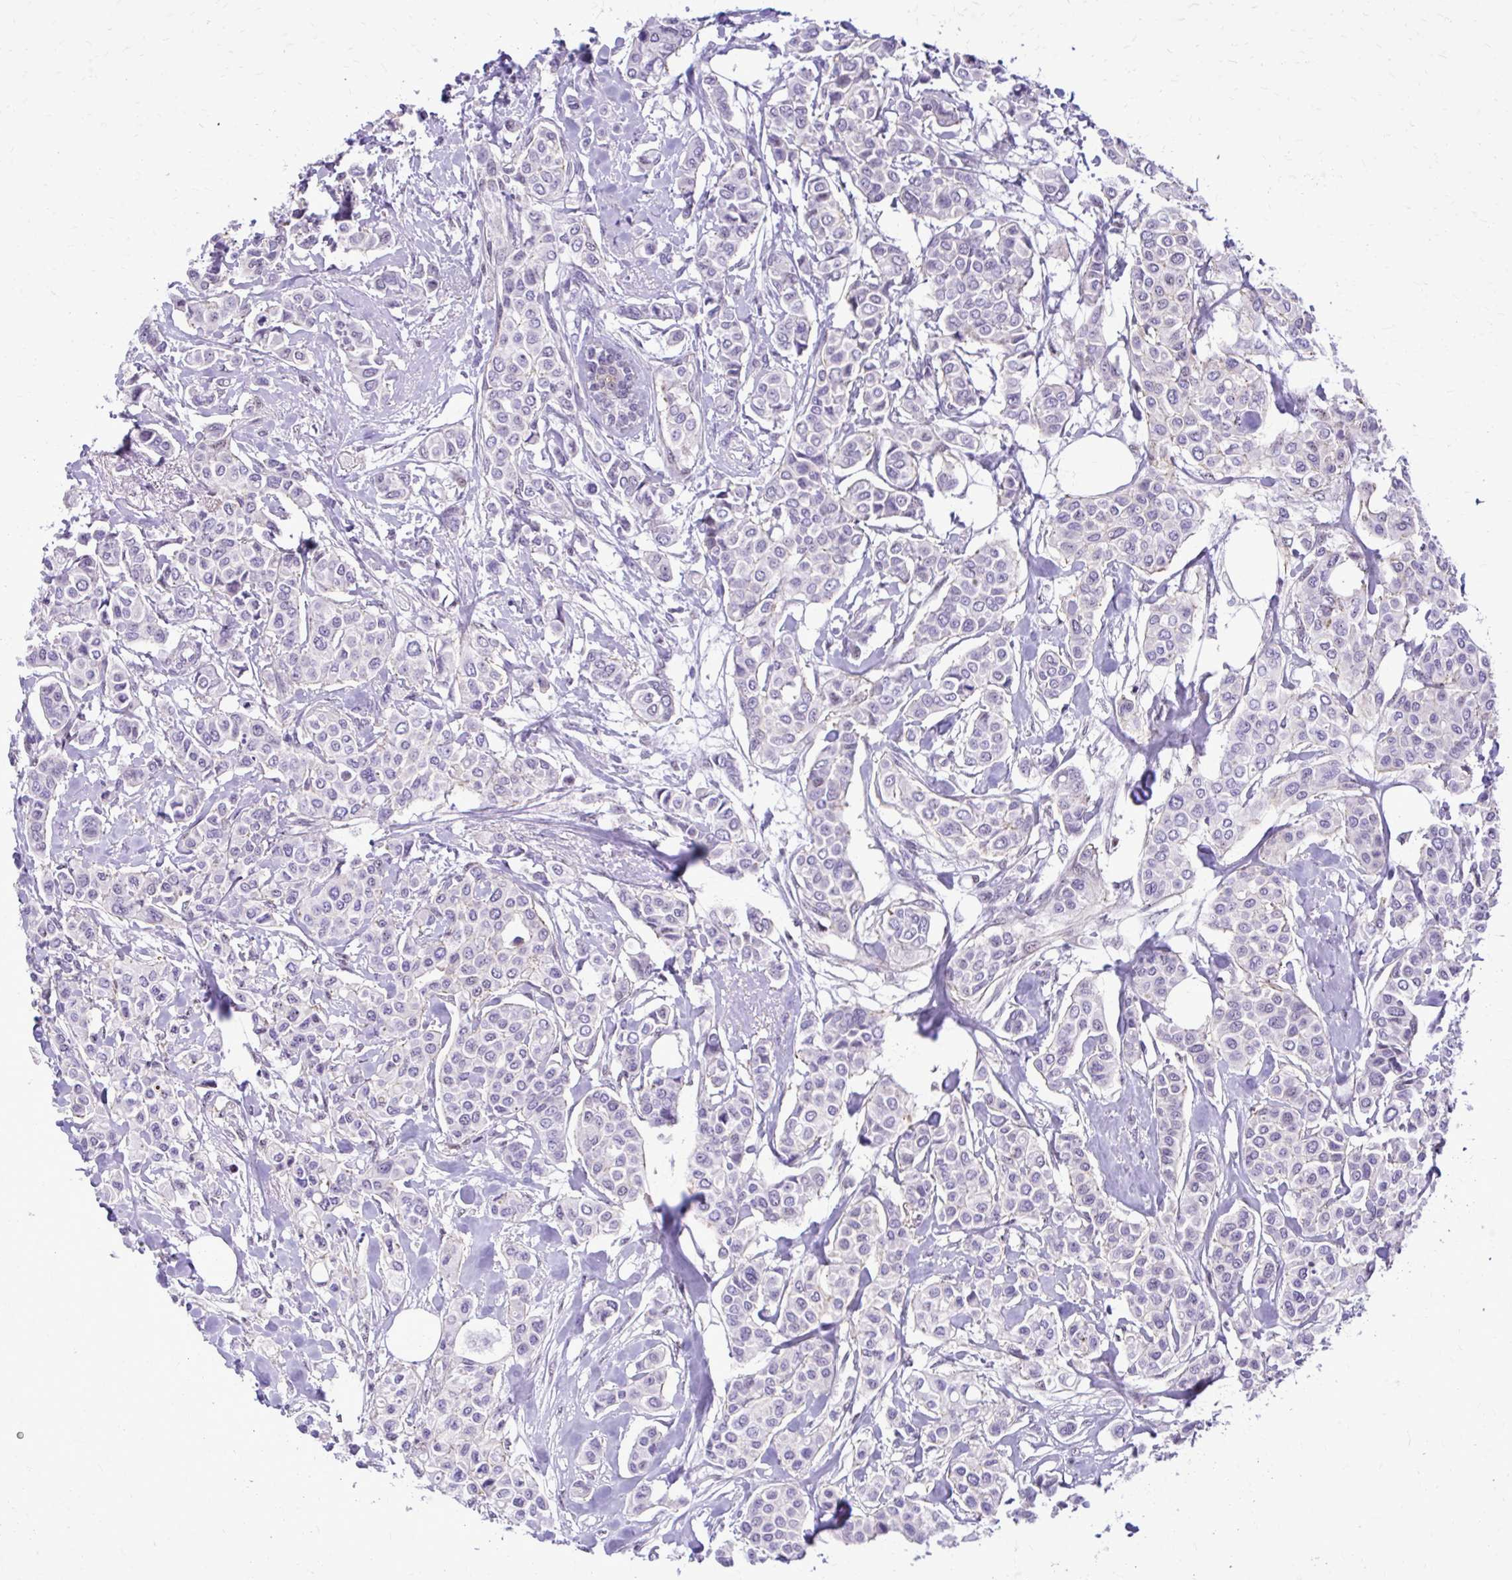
{"staining": {"intensity": "negative", "quantity": "none", "location": "none"}, "tissue": "breast cancer", "cell_type": "Tumor cells", "image_type": "cancer", "snomed": [{"axis": "morphology", "description": "Lobular carcinoma"}, {"axis": "topography", "description": "Breast"}], "caption": "Immunohistochemical staining of human breast cancer (lobular carcinoma) reveals no significant positivity in tumor cells.", "gene": "RASL11B", "patient": {"sex": "female", "age": 51}}